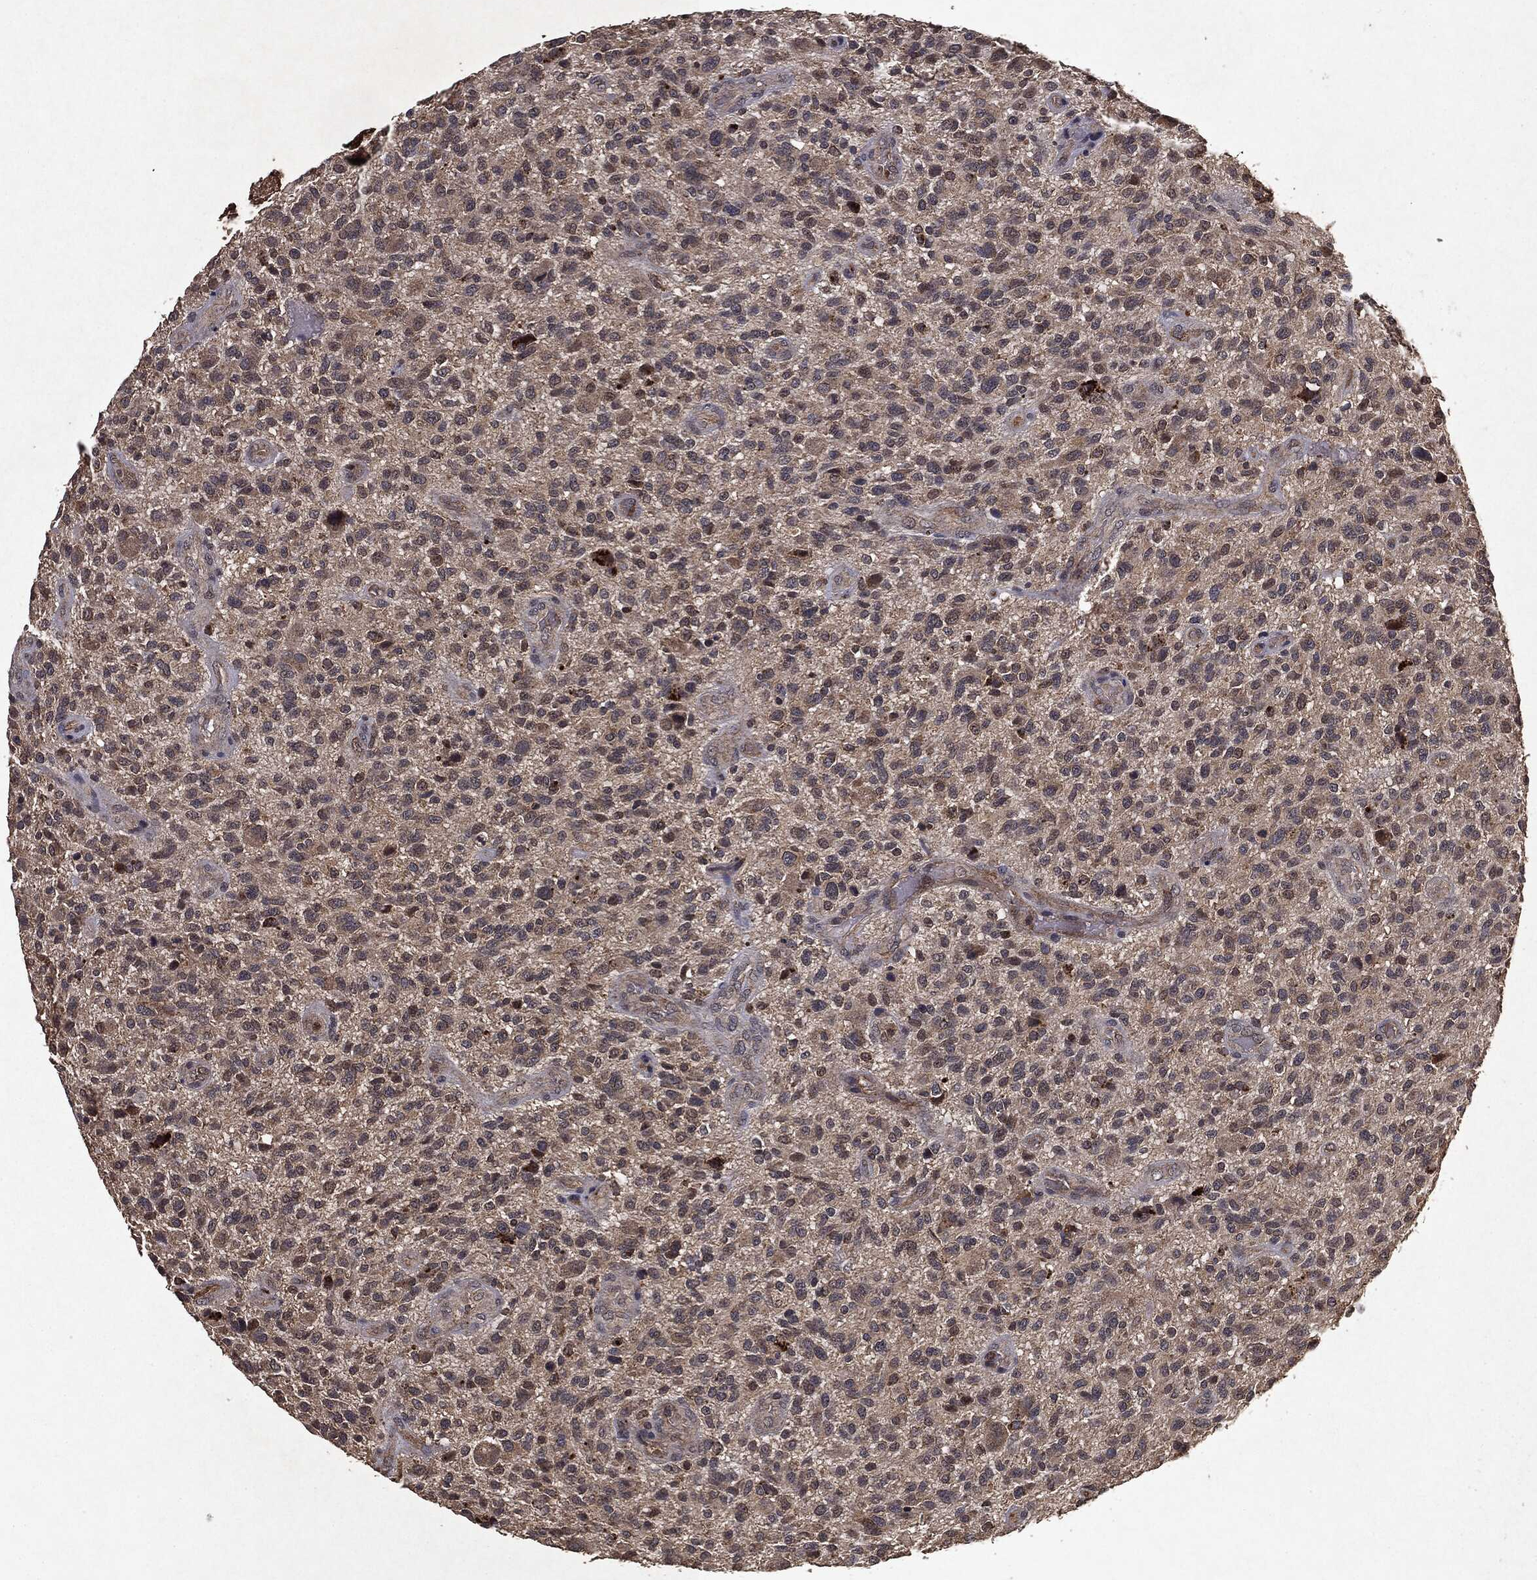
{"staining": {"intensity": "weak", "quantity": "25%-75%", "location": "cytoplasmic/membranous"}, "tissue": "glioma", "cell_type": "Tumor cells", "image_type": "cancer", "snomed": [{"axis": "morphology", "description": "Glioma, malignant, High grade"}, {"axis": "topography", "description": "Brain"}], "caption": "Malignant glioma (high-grade) stained with a brown dye demonstrates weak cytoplasmic/membranous positive positivity in about 25%-75% of tumor cells.", "gene": "MTOR", "patient": {"sex": "male", "age": 47}}